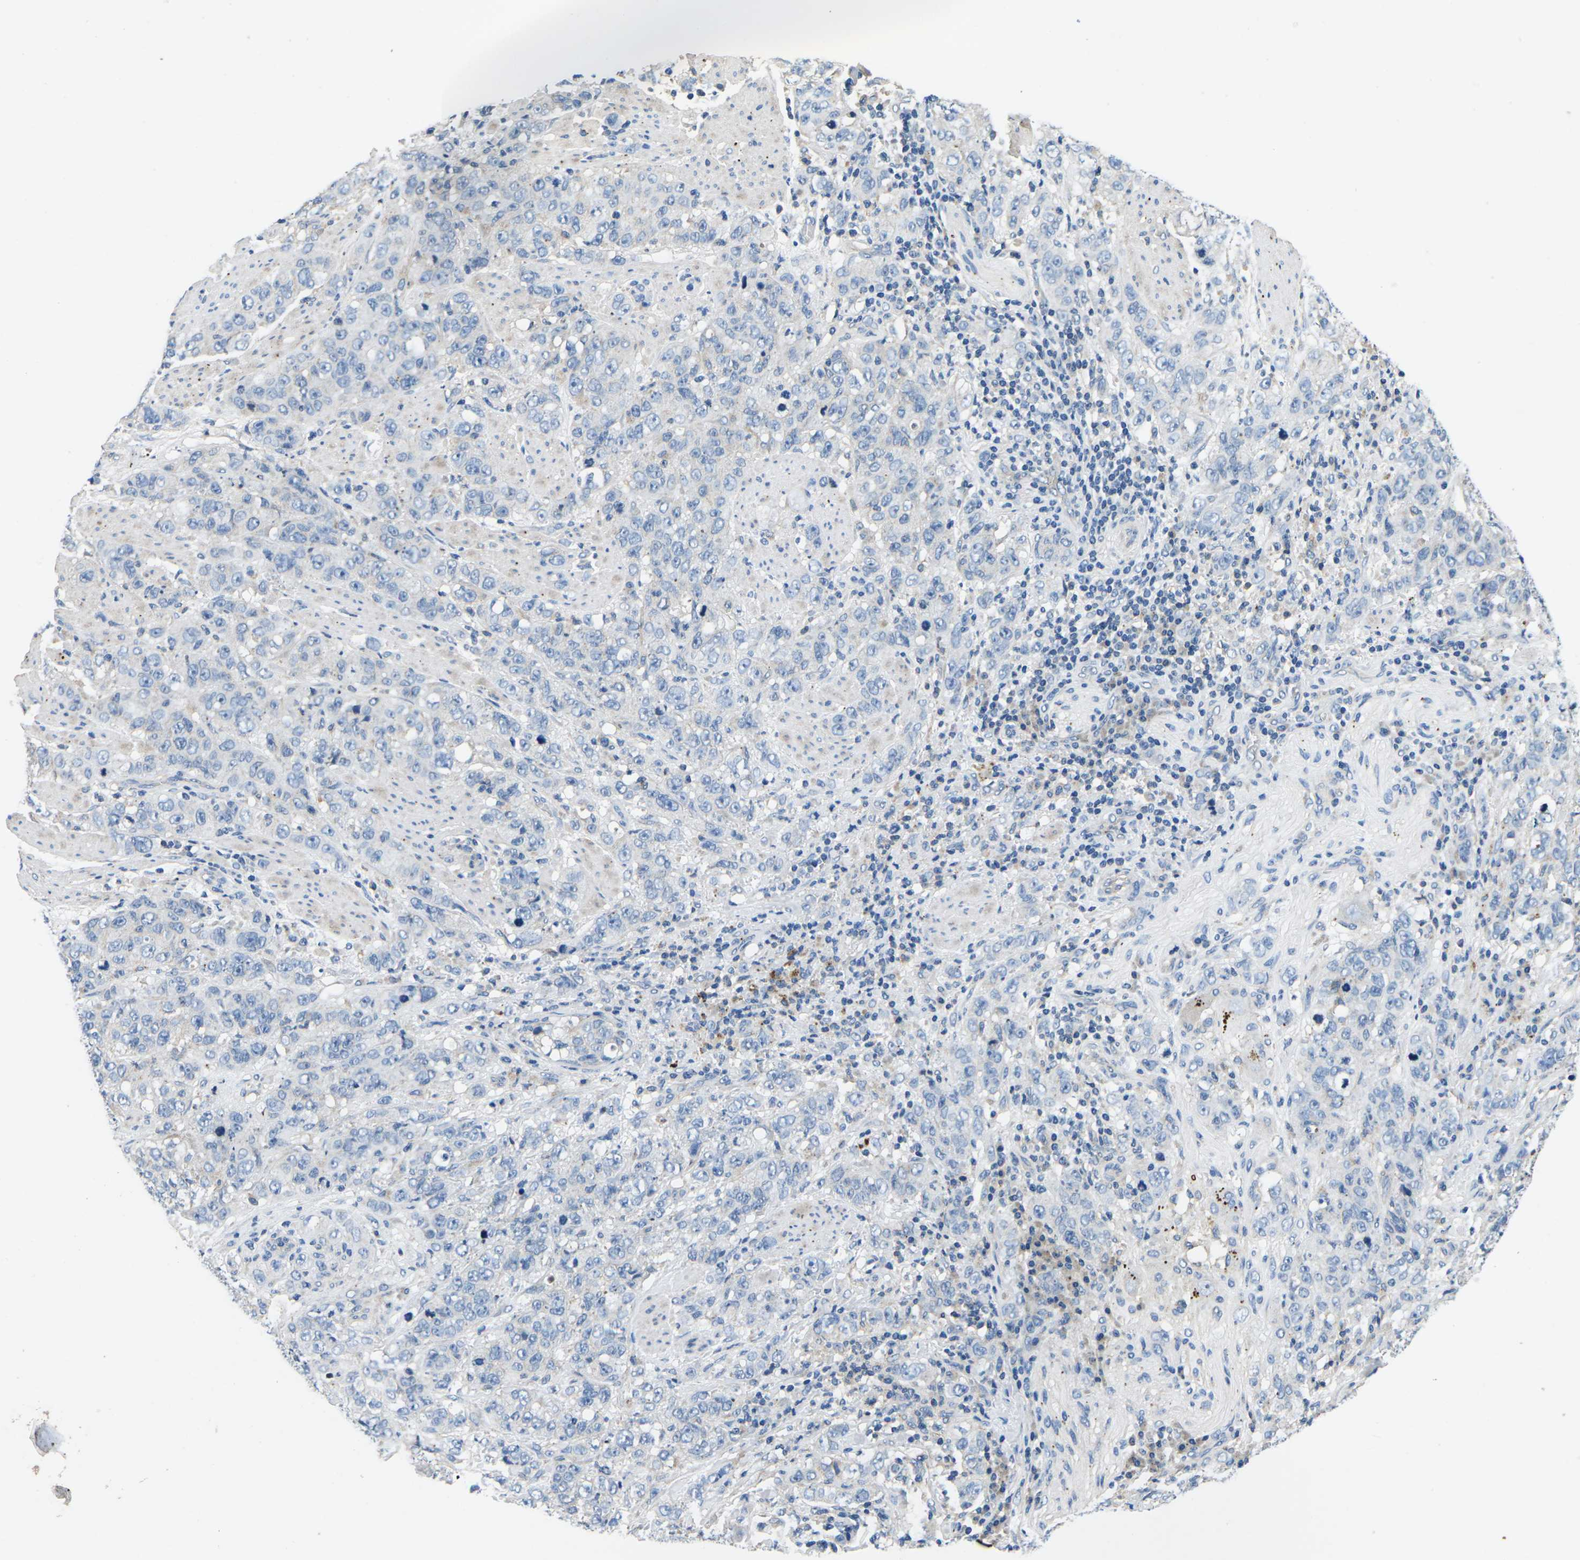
{"staining": {"intensity": "negative", "quantity": "none", "location": "none"}, "tissue": "stomach cancer", "cell_type": "Tumor cells", "image_type": "cancer", "snomed": [{"axis": "morphology", "description": "Adenocarcinoma, NOS"}, {"axis": "topography", "description": "Stomach"}], "caption": "A photomicrograph of human adenocarcinoma (stomach) is negative for staining in tumor cells.", "gene": "PDCD6IP", "patient": {"sex": "male", "age": 48}}